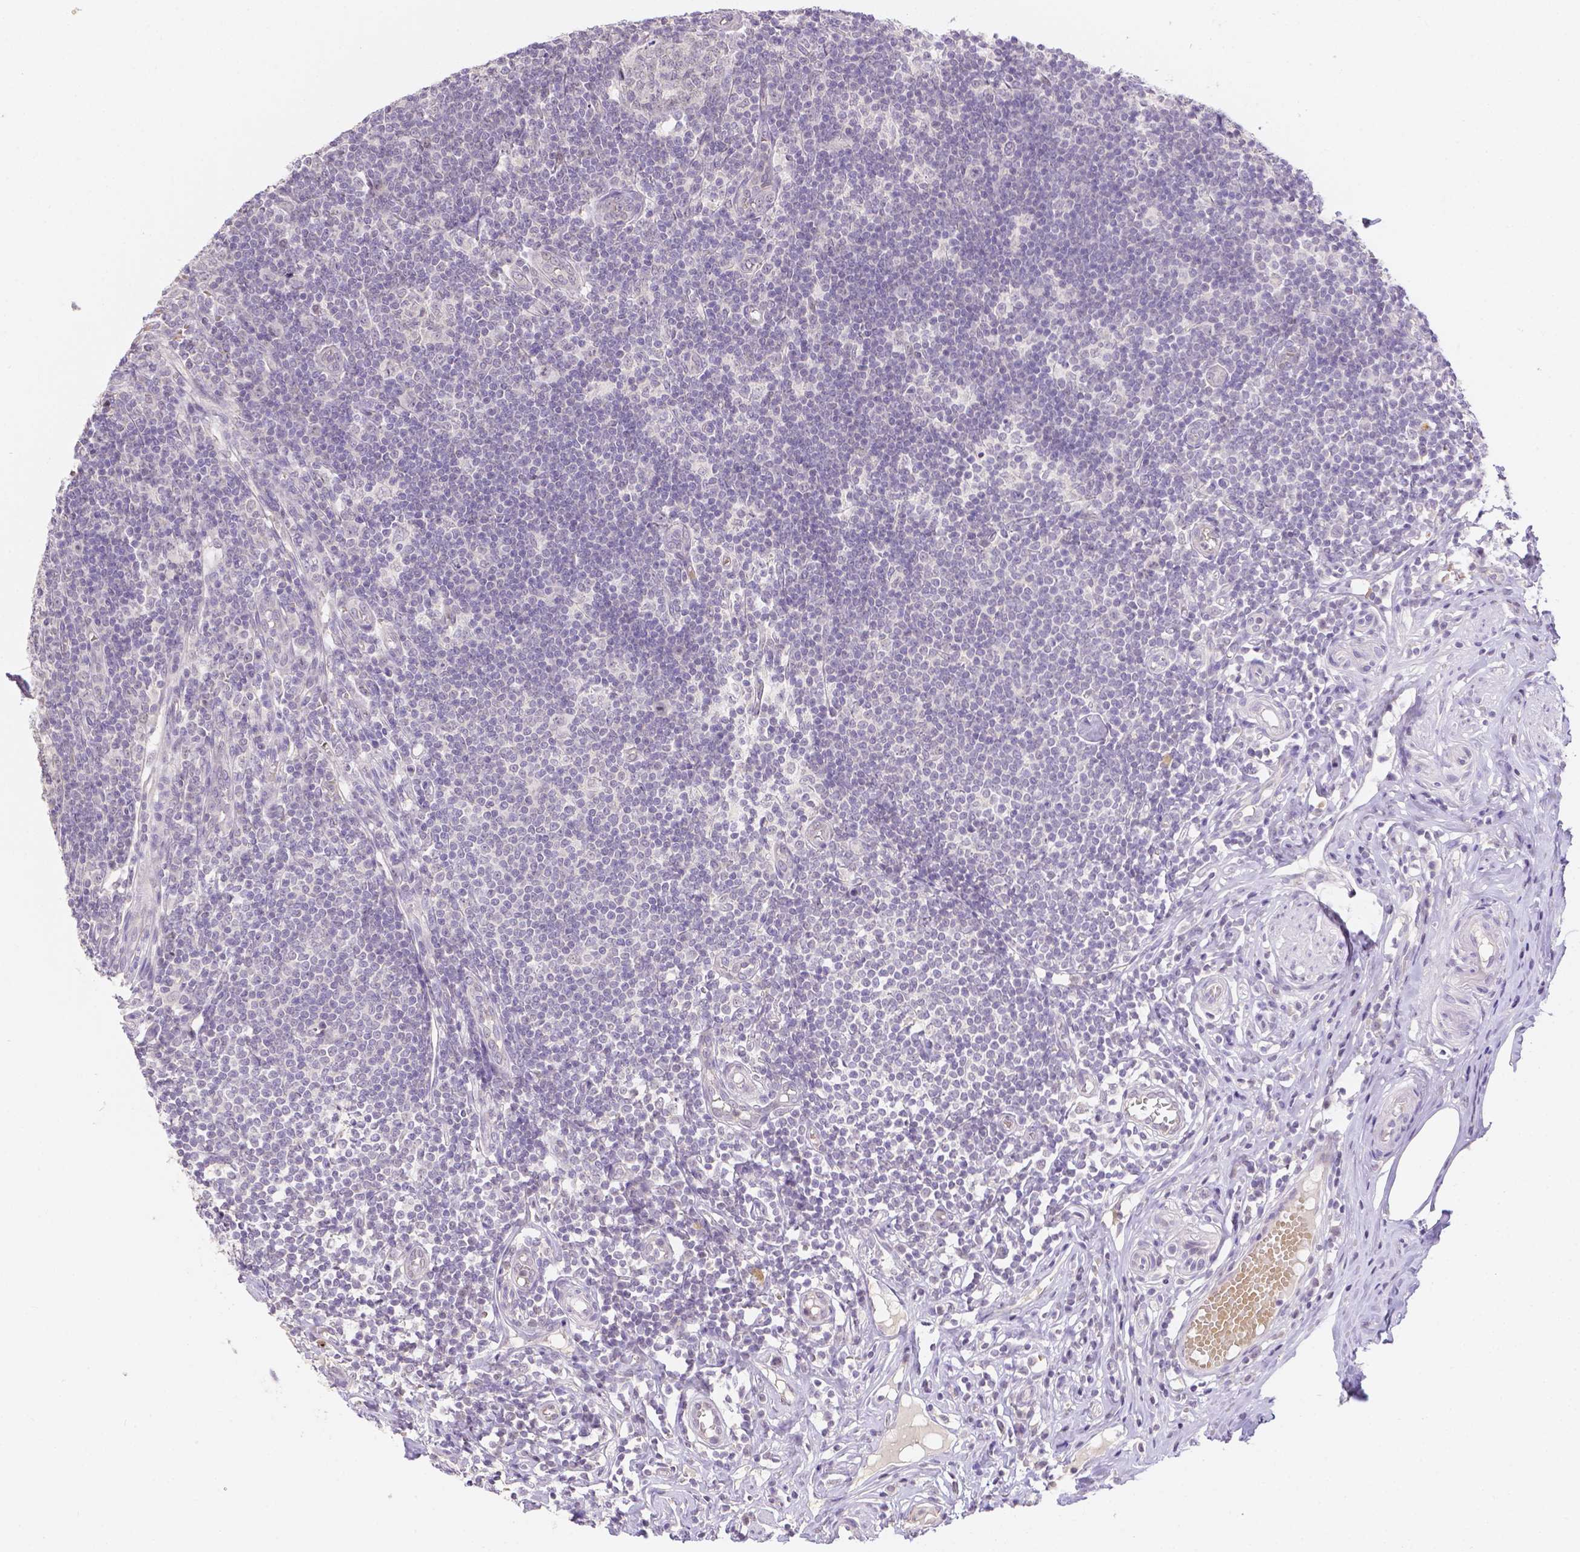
{"staining": {"intensity": "weak", "quantity": "25%-75%", "location": "cytoplasmic/membranous"}, "tissue": "appendix", "cell_type": "Glandular cells", "image_type": "normal", "snomed": [{"axis": "morphology", "description": "Normal tissue, NOS"}, {"axis": "topography", "description": "Appendix"}], "caption": "IHC (DAB (3,3'-diaminobenzidine)) staining of normal appendix reveals weak cytoplasmic/membranous protein expression in approximately 25%-75% of glandular cells. (Brightfield microscopy of DAB IHC at high magnification).", "gene": "ZNF280B", "patient": {"sex": "male", "age": 18}}